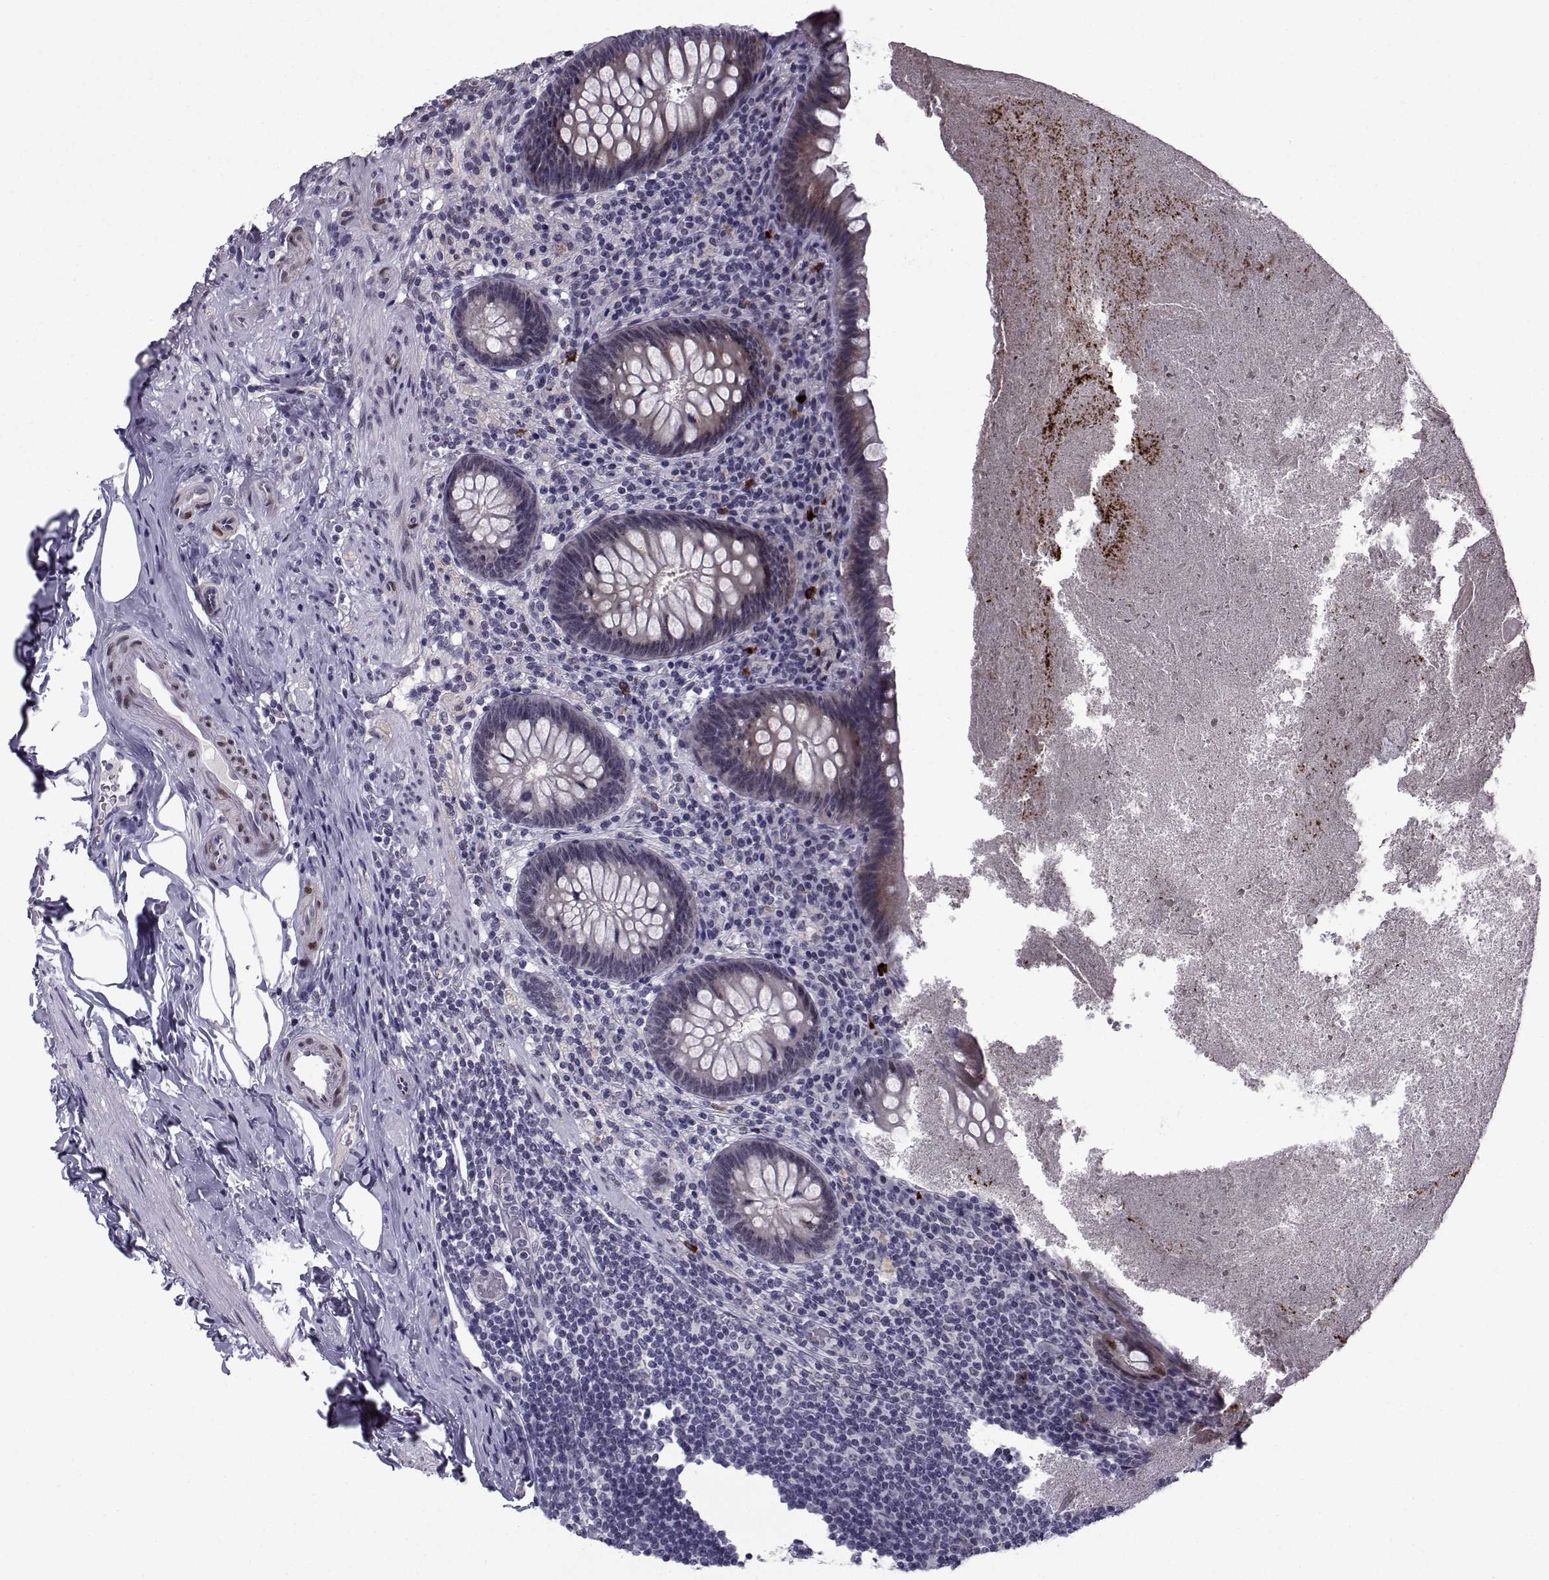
{"staining": {"intensity": "strong", "quantity": "<25%", "location": "nuclear"}, "tissue": "appendix", "cell_type": "Glandular cells", "image_type": "normal", "snomed": [{"axis": "morphology", "description": "Normal tissue, NOS"}, {"axis": "topography", "description": "Appendix"}], "caption": "DAB immunohistochemical staining of normal human appendix shows strong nuclear protein positivity in approximately <25% of glandular cells.", "gene": "RBM24", "patient": {"sex": "male", "age": 47}}